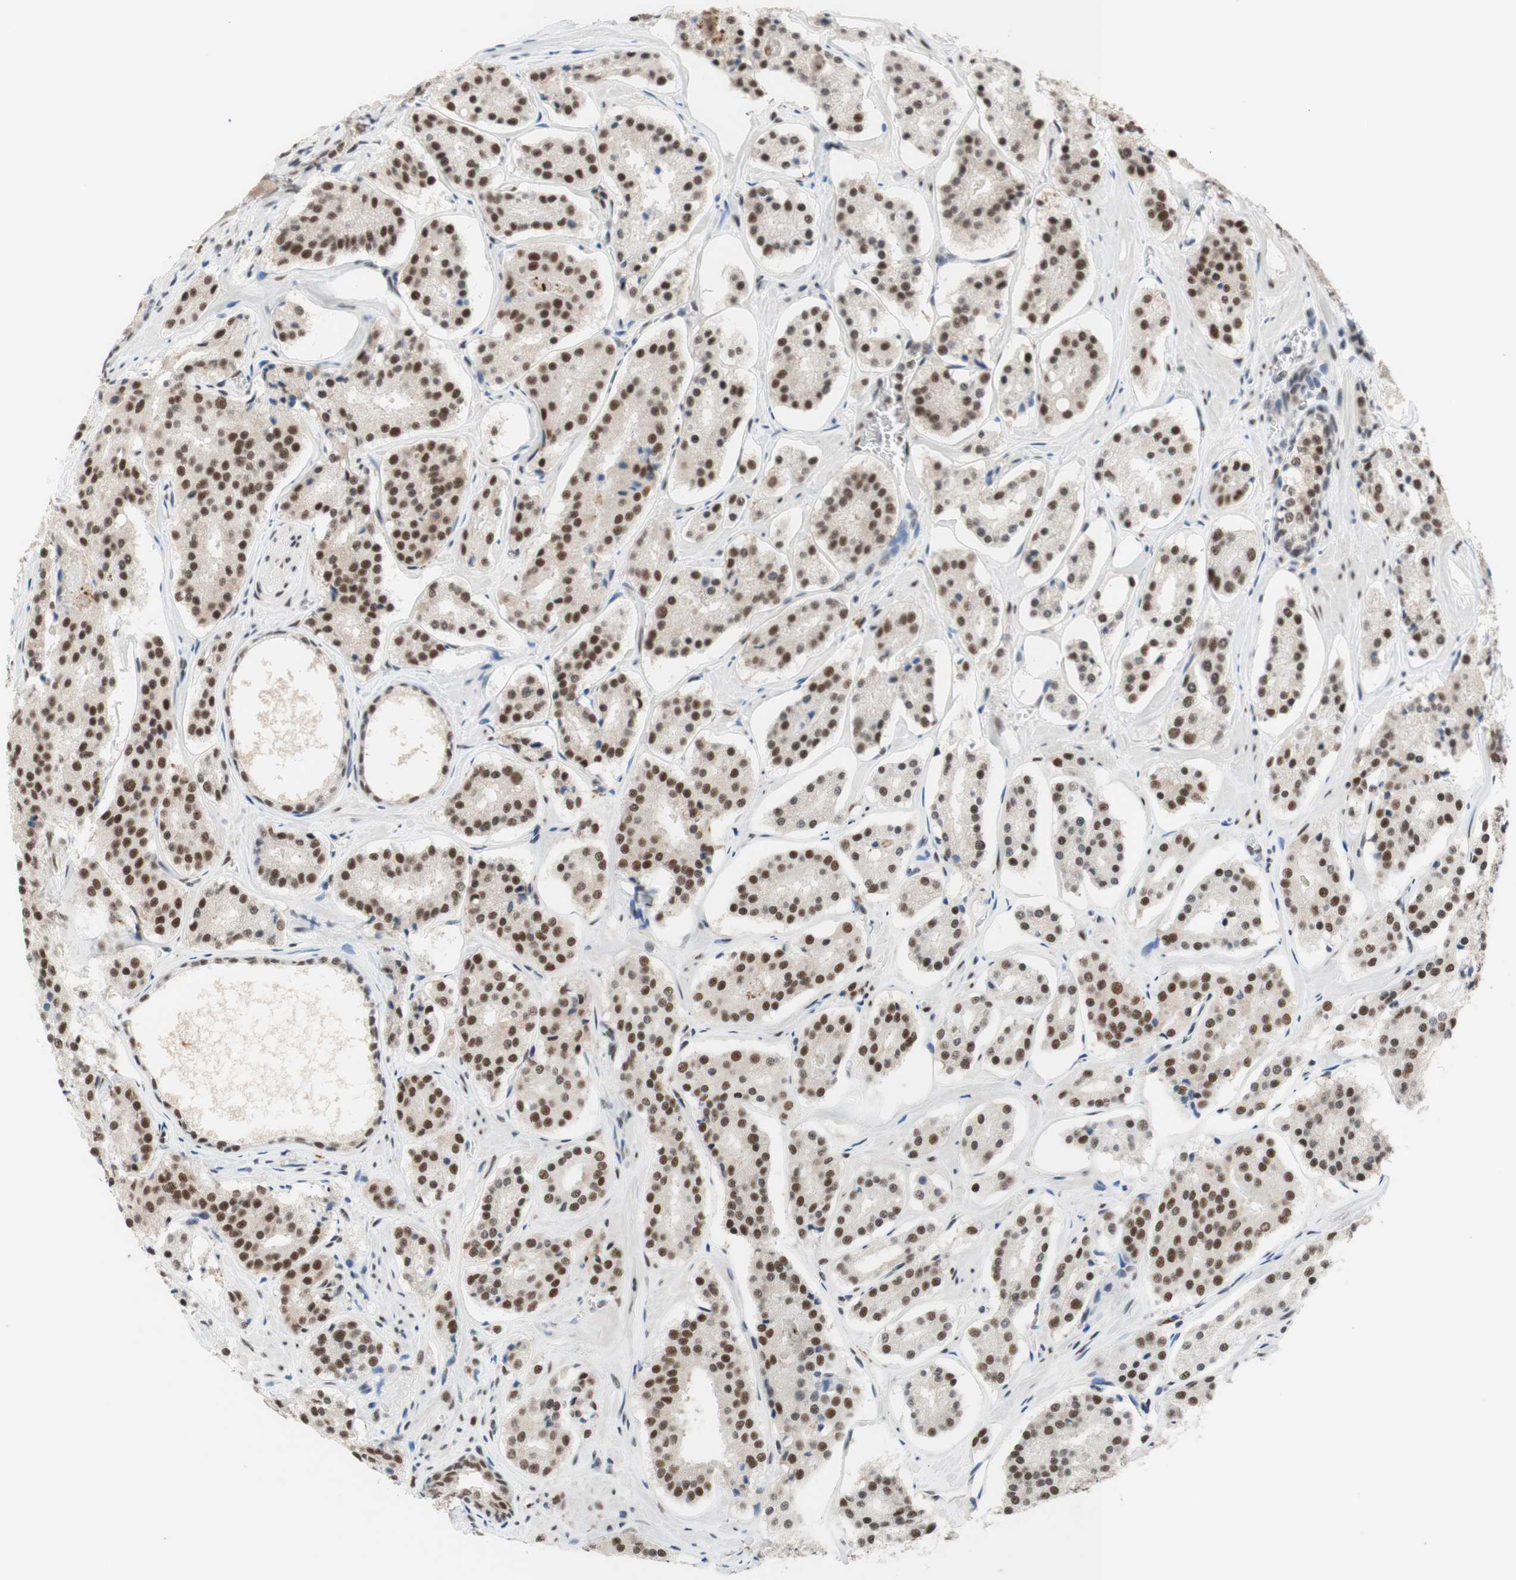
{"staining": {"intensity": "strong", "quantity": ">75%", "location": "nuclear"}, "tissue": "prostate cancer", "cell_type": "Tumor cells", "image_type": "cancer", "snomed": [{"axis": "morphology", "description": "Adenocarcinoma, High grade"}, {"axis": "topography", "description": "Prostate"}], "caption": "IHC (DAB) staining of high-grade adenocarcinoma (prostate) exhibits strong nuclear protein expression in about >75% of tumor cells.", "gene": "PRPF19", "patient": {"sex": "male", "age": 60}}